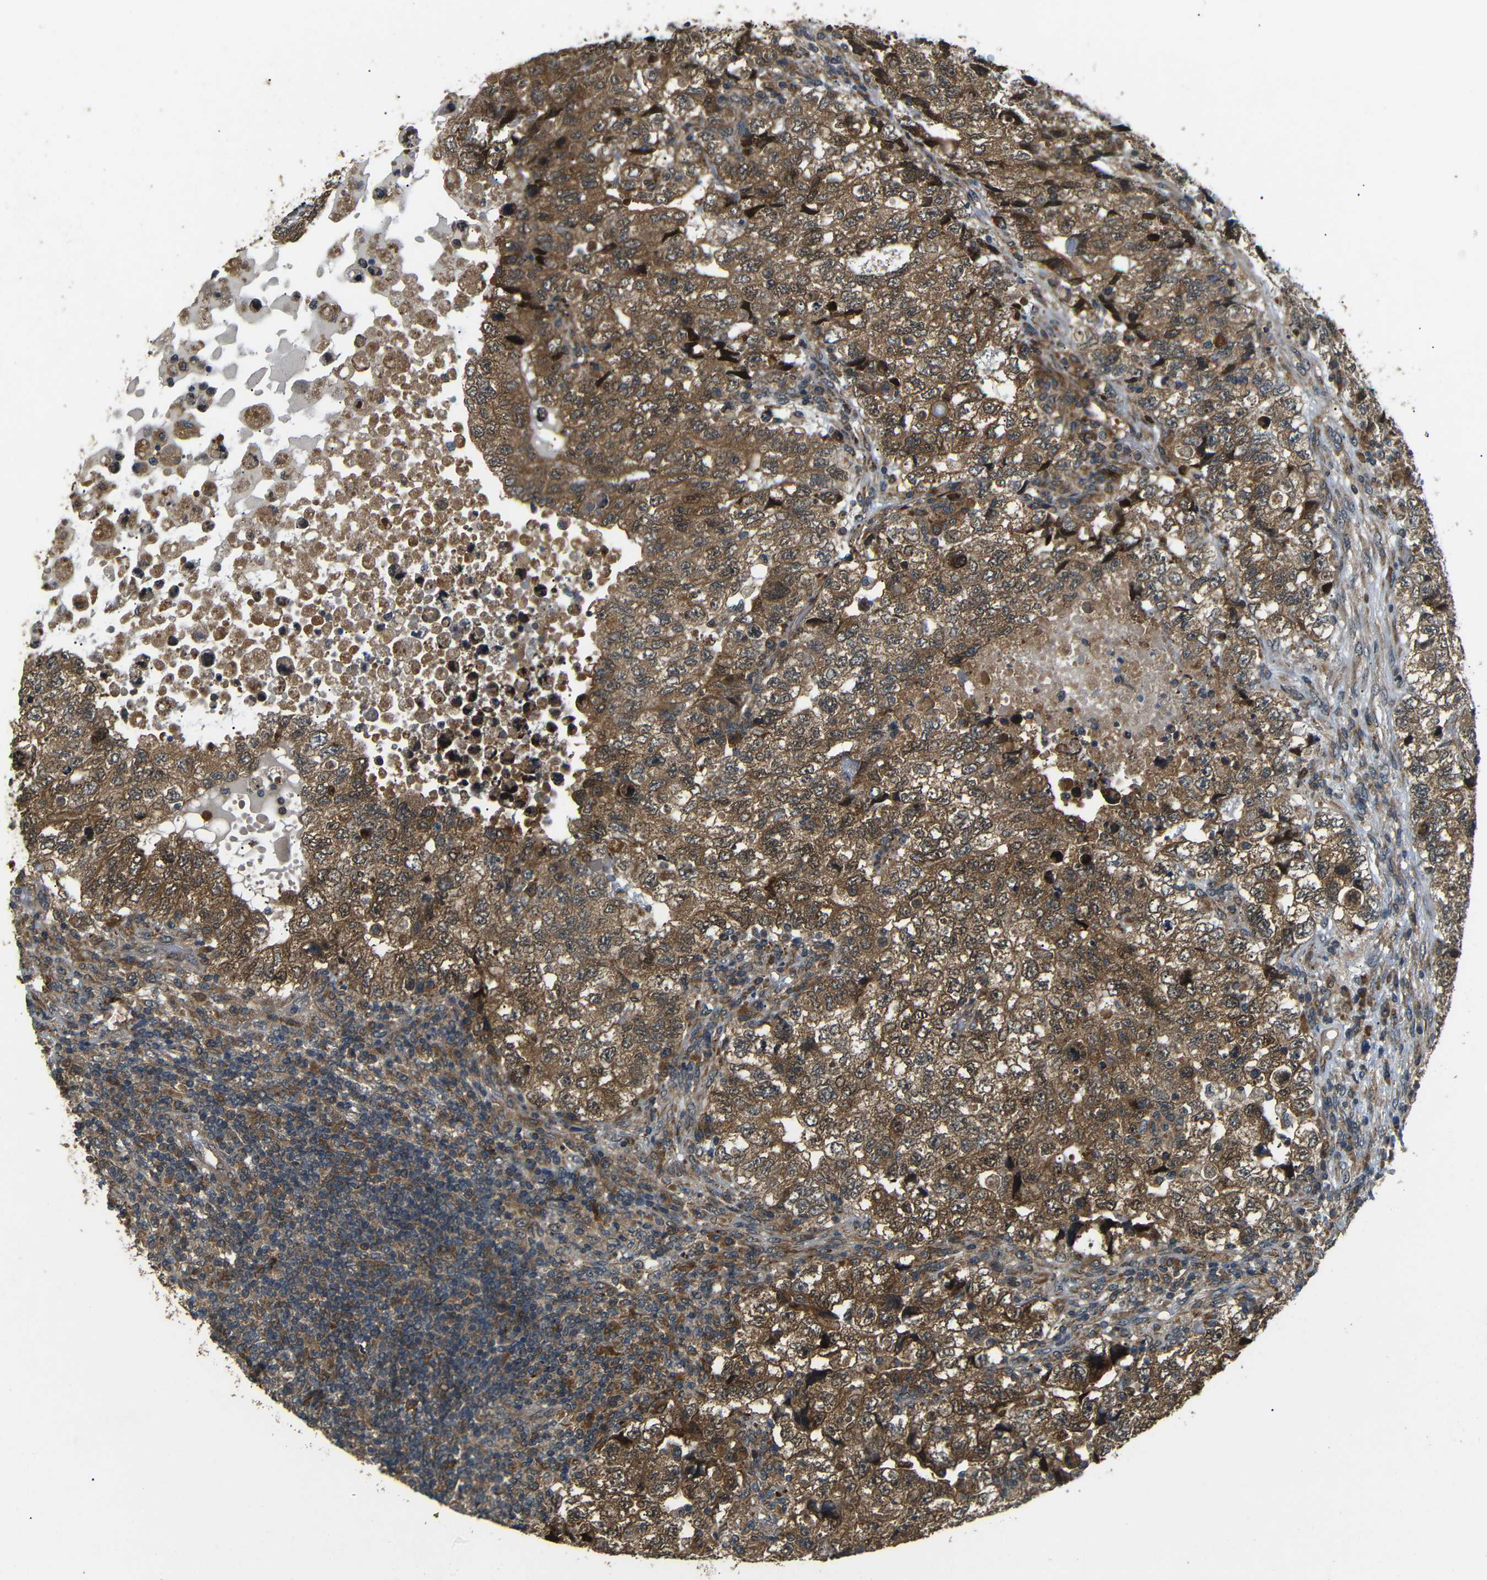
{"staining": {"intensity": "strong", "quantity": ">75%", "location": "cytoplasmic/membranous"}, "tissue": "testis cancer", "cell_type": "Tumor cells", "image_type": "cancer", "snomed": [{"axis": "morphology", "description": "Carcinoma, Embryonal, NOS"}, {"axis": "topography", "description": "Testis"}], "caption": "Testis cancer stained with a brown dye demonstrates strong cytoplasmic/membranous positive staining in about >75% of tumor cells.", "gene": "EPHB2", "patient": {"sex": "male", "age": 36}}